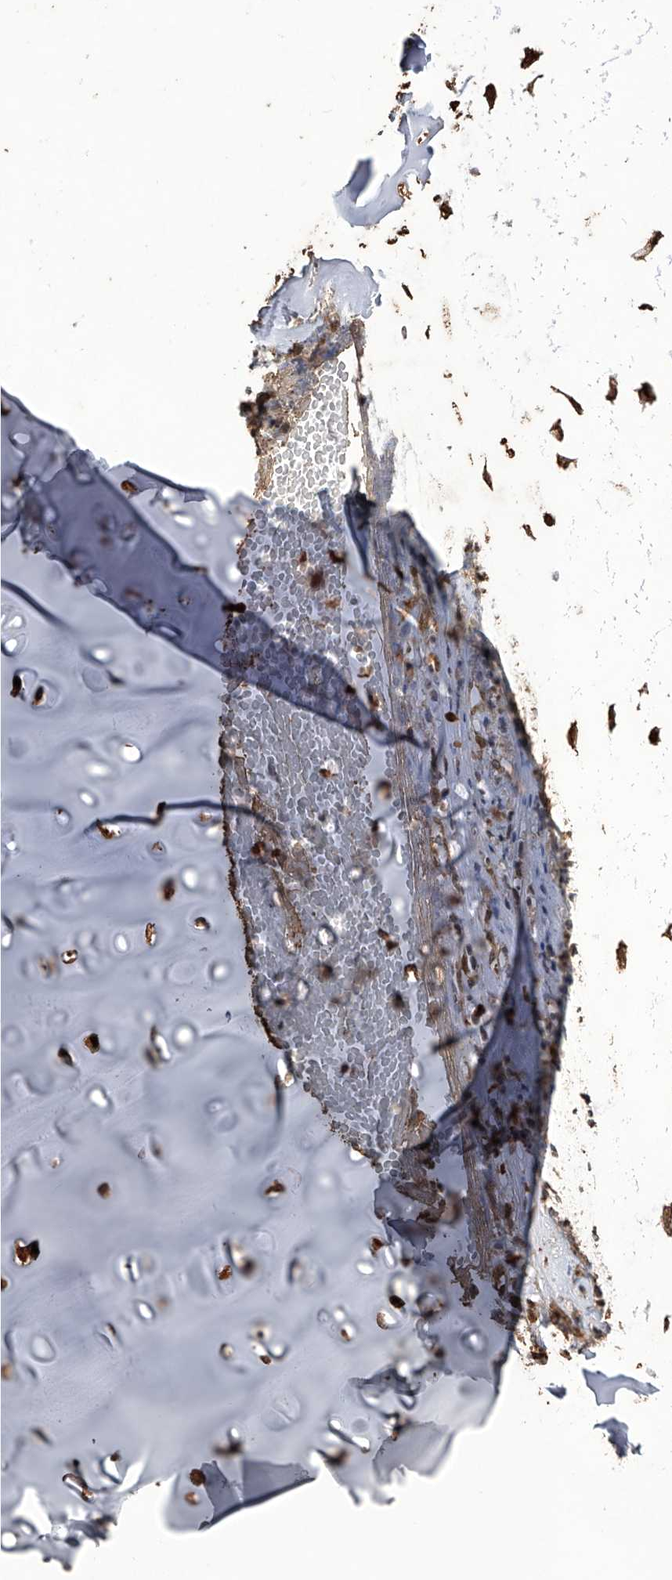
{"staining": {"intensity": "moderate", "quantity": ">75%", "location": "cytoplasmic/membranous"}, "tissue": "adipose tissue", "cell_type": "Adipocytes", "image_type": "normal", "snomed": [{"axis": "morphology", "description": "Normal tissue, NOS"}, {"axis": "morphology", "description": "Basal cell carcinoma"}, {"axis": "topography", "description": "Cartilage tissue"}, {"axis": "topography", "description": "Nasopharynx"}, {"axis": "topography", "description": "Oral tissue"}], "caption": "Protein expression analysis of benign adipose tissue shows moderate cytoplasmic/membranous staining in approximately >75% of adipocytes. The staining was performed using DAB, with brown indicating positive protein expression. Nuclei are stained blue with hematoxylin.", "gene": "FBXL4", "patient": {"sex": "female", "age": 77}}